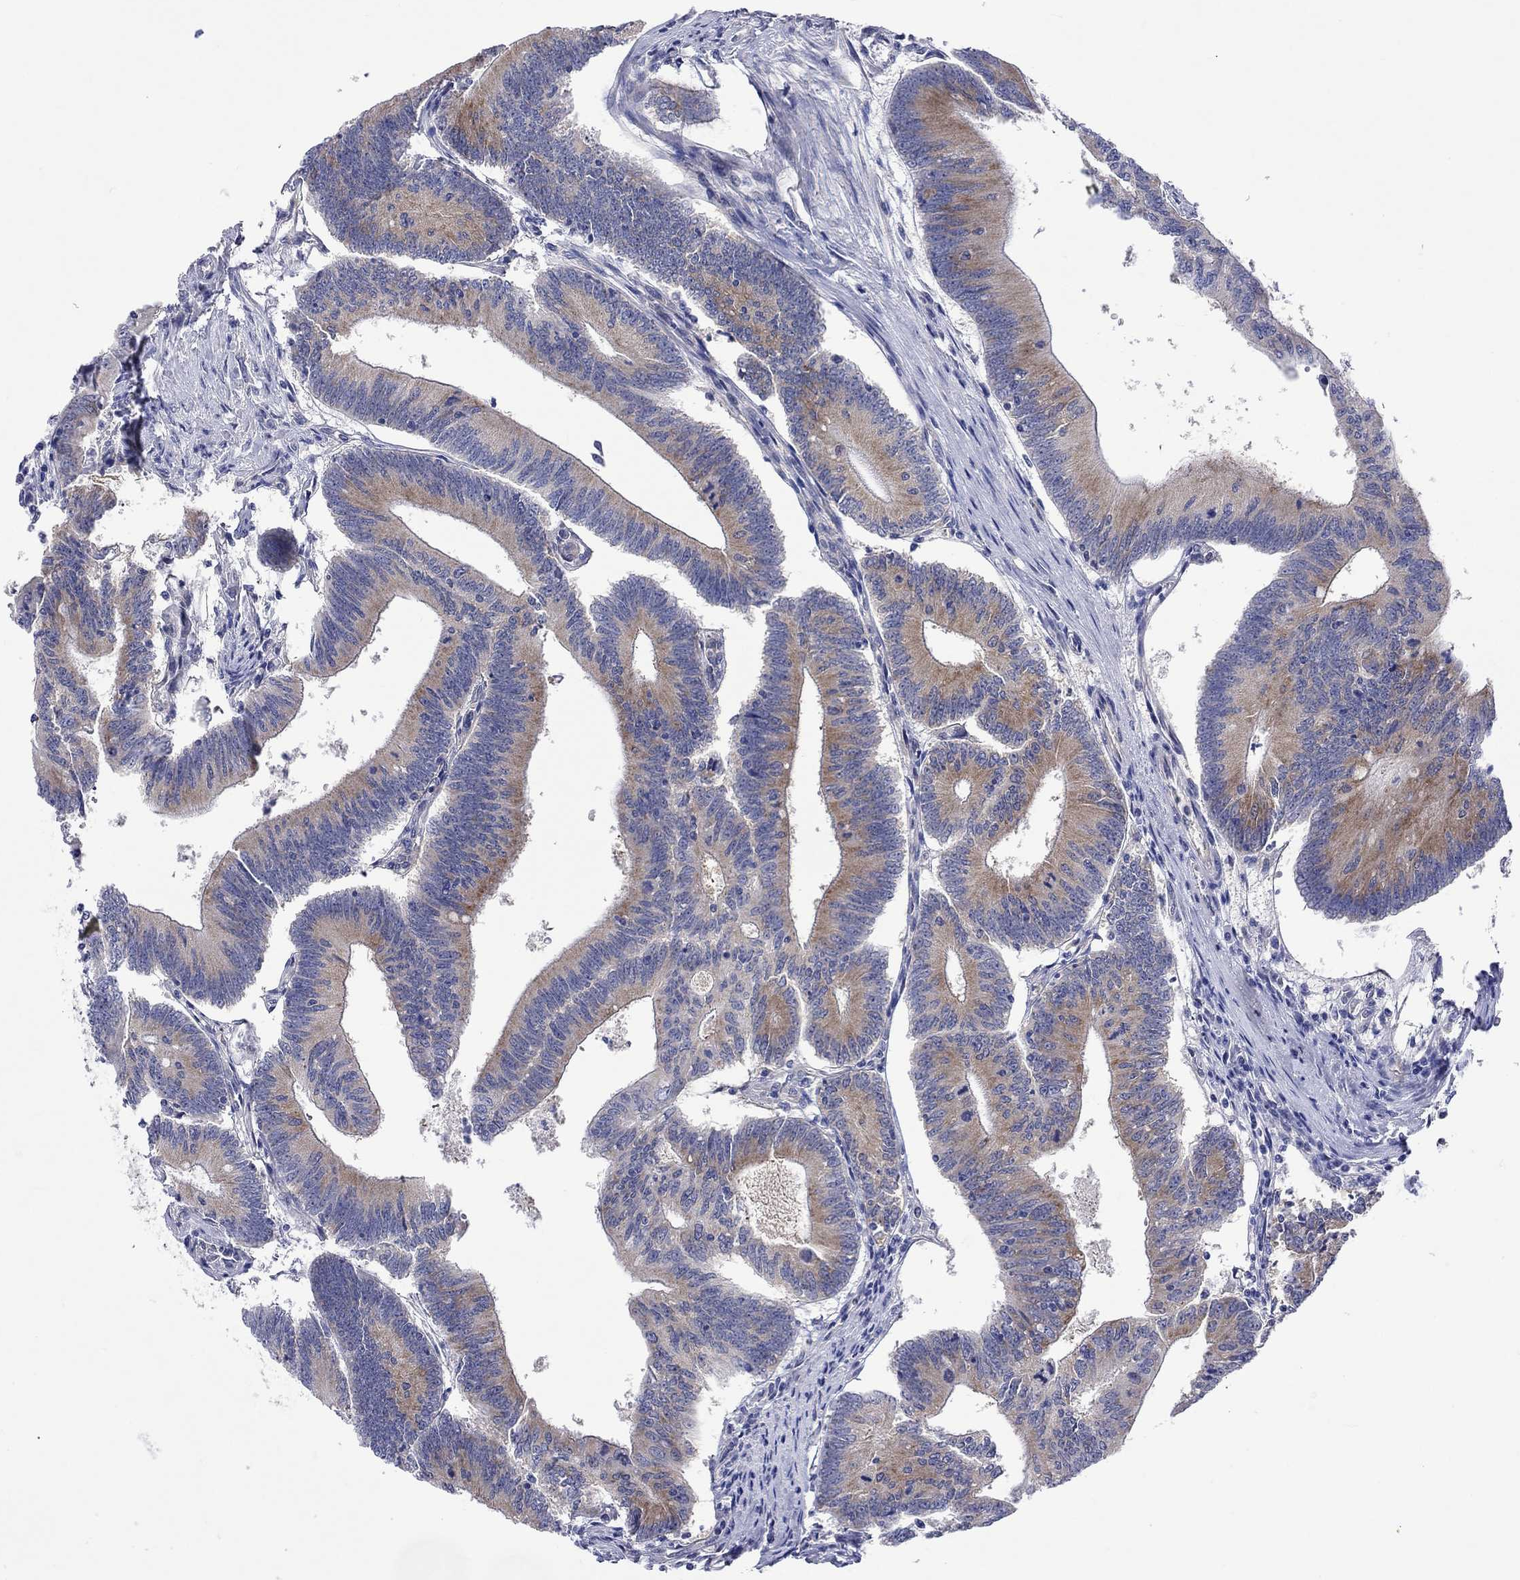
{"staining": {"intensity": "moderate", "quantity": "25%-75%", "location": "cytoplasmic/membranous"}, "tissue": "colorectal cancer", "cell_type": "Tumor cells", "image_type": "cancer", "snomed": [{"axis": "morphology", "description": "Adenocarcinoma, NOS"}, {"axis": "topography", "description": "Colon"}], "caption": "A medium amount of moderate cytoplasmic/membranous staining is seen in approximately 25%-75% of tumor cells in adenocarcinoma (colorectal) tissue.", "gene": "CERS1", "patient": {"sex": "female", "age": 70}}